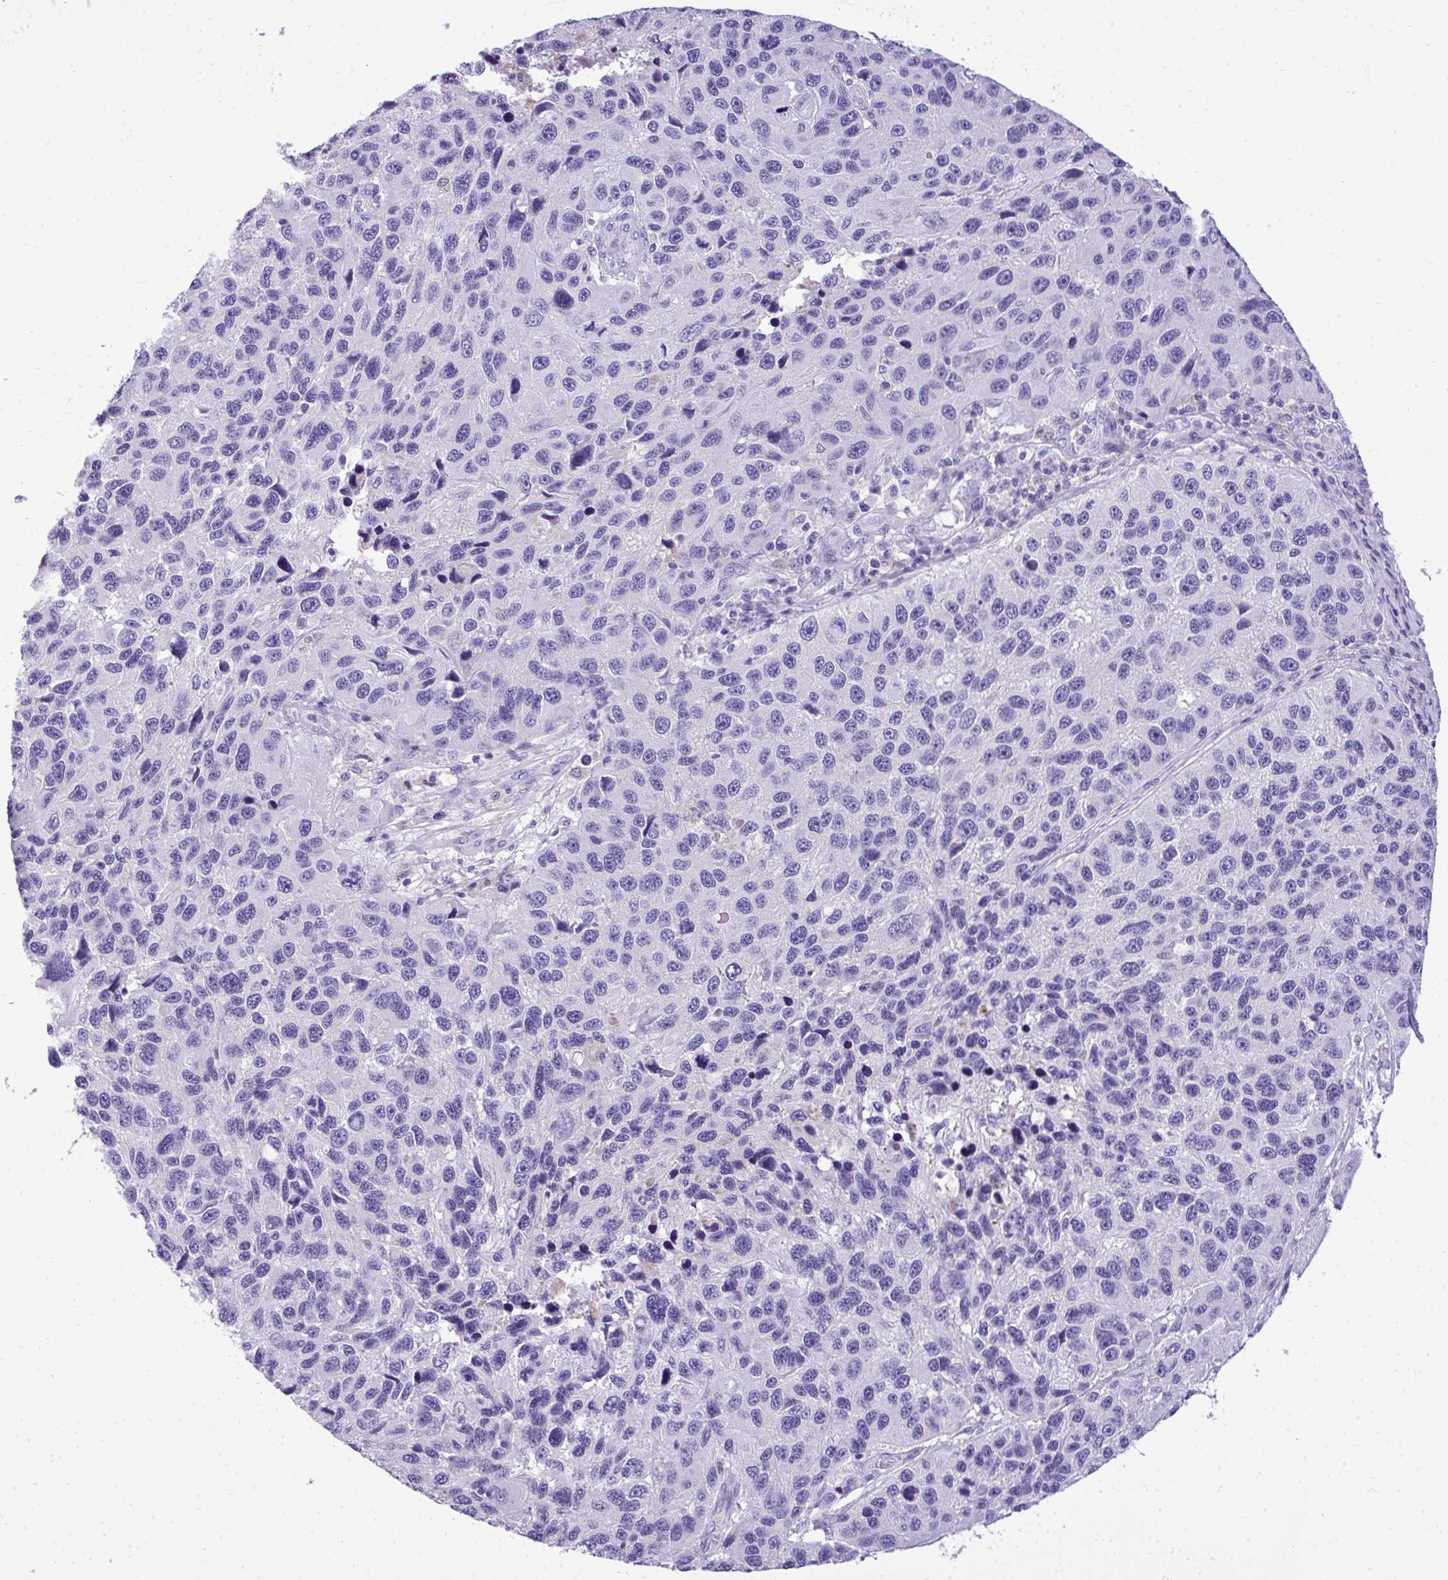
{"staining": {"intensity": "negative", "quantity": "none", "location": "none"}, "tissue": "melanoma", "cell_type": "Tumor cells", "image_type": "cancer", "snomed": [{"axis": "morphology", "description": "Malignant melanoma, NOS"}, {"axis": "topography", "description": "Skin"}], "caption": "Protein analysis of melanoma displays no significant staining in tumor cells.", "gene": "ST6GALNAC3", "patient": {"sex": "male", "age": 53}}